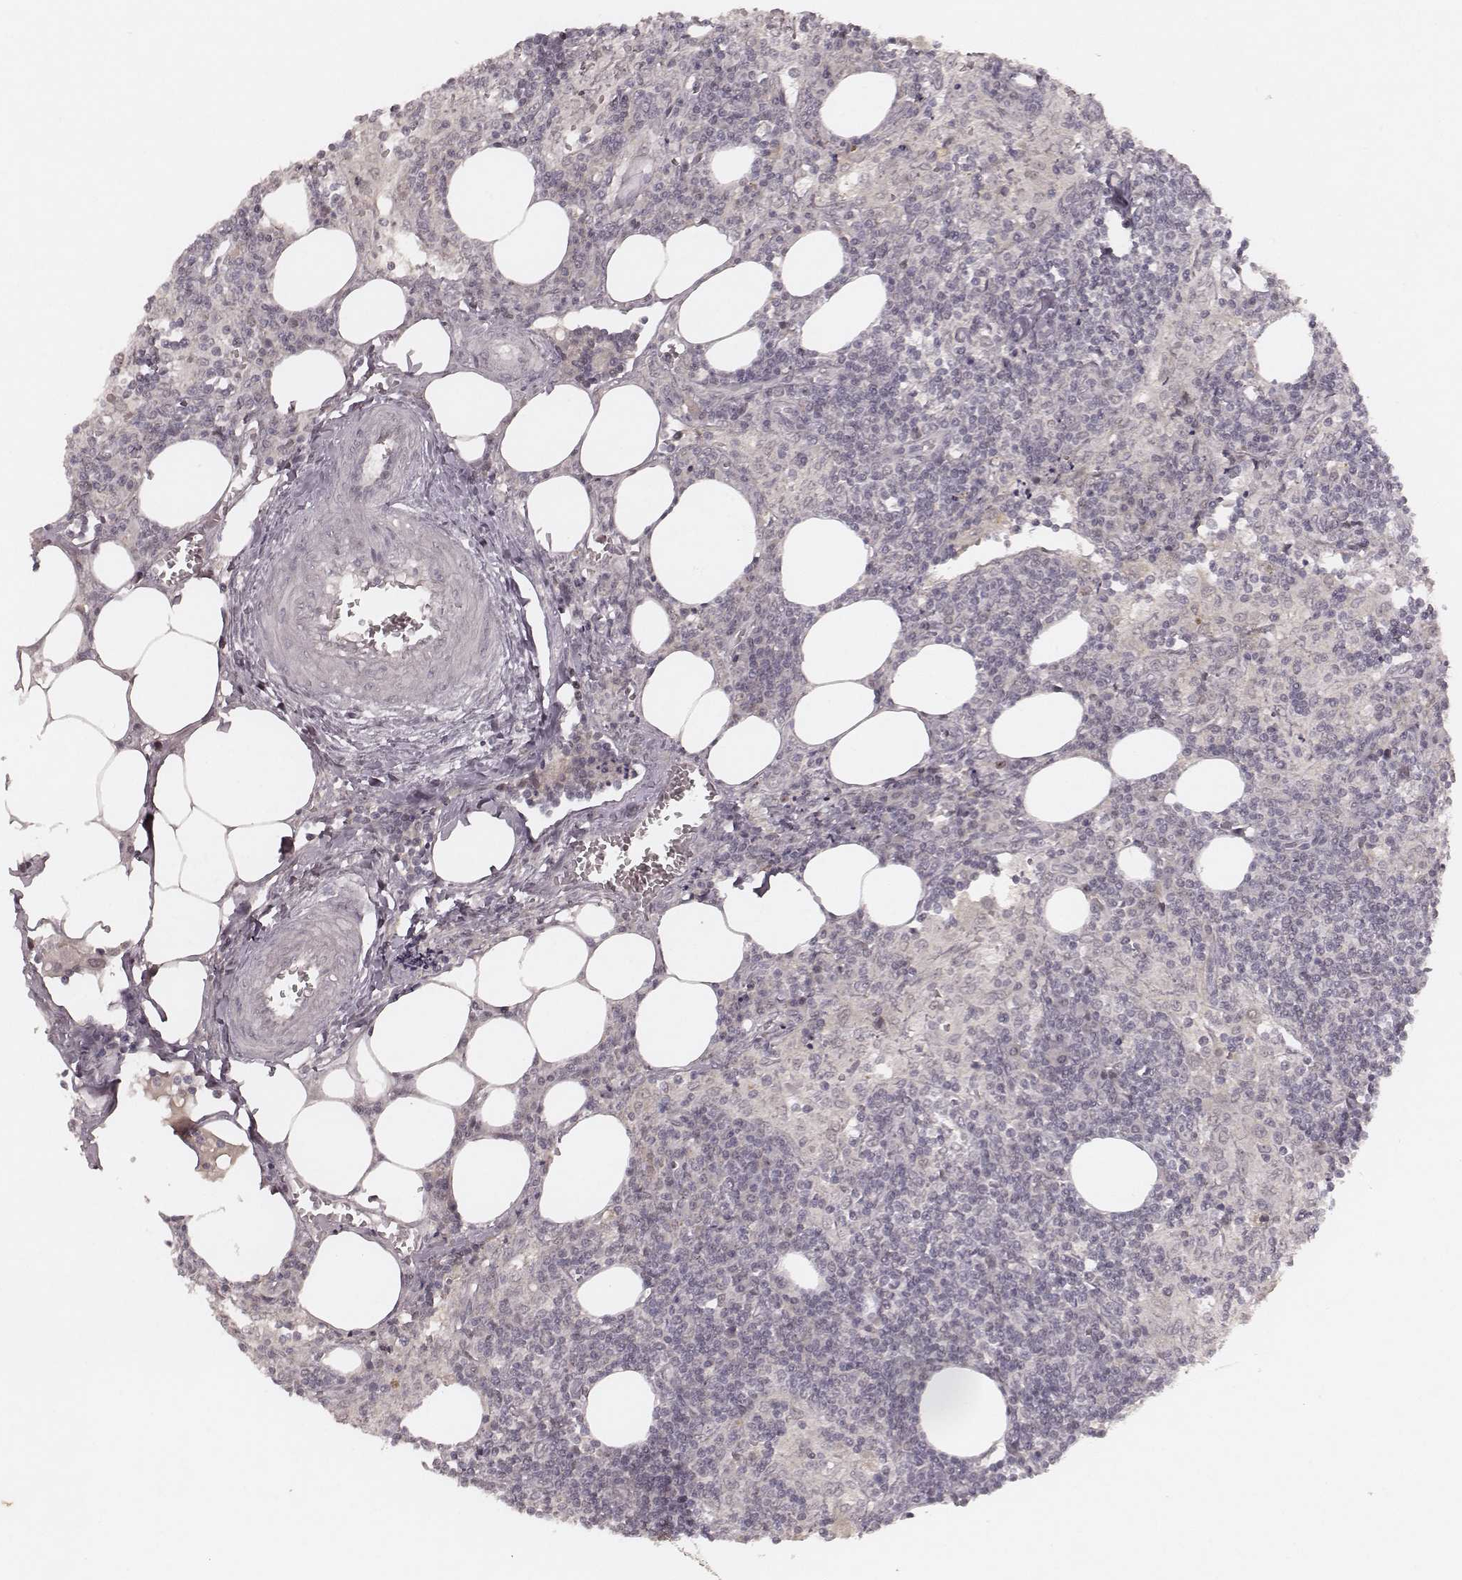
{"staining": {"intensity": "negative", "quantity": "none", "location": "none"}, "tissue": "lymph node", "cell_type": "Germinal center cells", "image_type": "normal", "snomed": [{"axis": "morphology", "description": "Normal tissue, NOS"}, {"axis": "topography", "description": "Lymph node"}], "caption": "Immunohistochemical staining of normal lymph node reveals no significant expression in germinal center cells. (DAB (3,3'-diaminobenzidine) IHC with hematoxylin counter stain).", "gene": "FAM13B", "patient": {"sex": "male", "age": 55}}